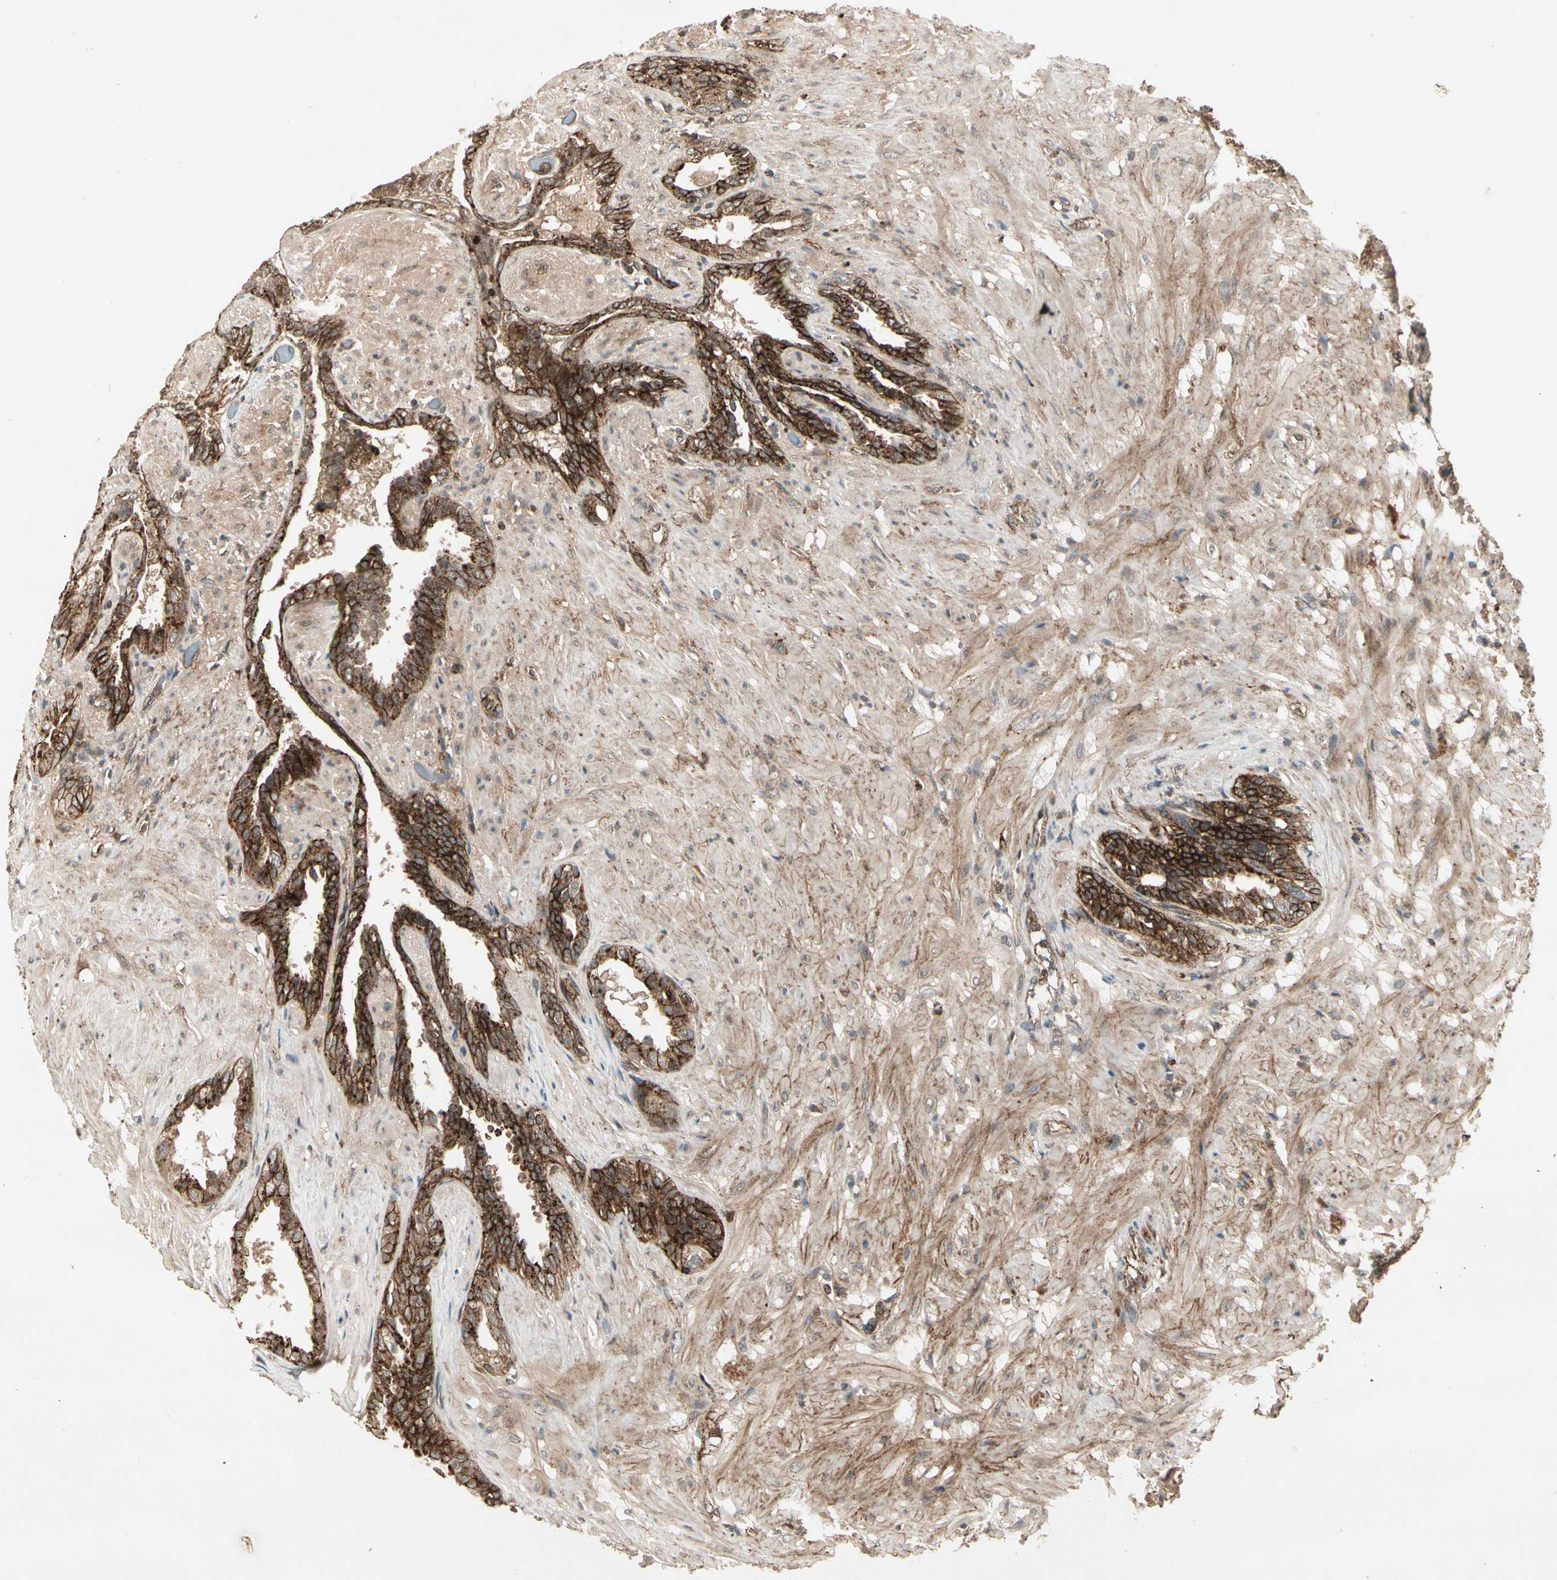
{"staining": {"intensity": "strong", "quantity": ">75%", "location": "cytoplasmic/membranous"}, "tissue": "seminal vesicle", "cell_type": "Glandular cells", "image_type": "normal", "snomed": [{"axis": "morphology", "description": "Normal tissue, NOS"}, {"axis": "topography", "description": "Seminal veicle"}], "caption": "Glandular cells show high levels of strong cytoplasmic/membranous expression in about >75% of cells in unremarkable seminal vesicle. The staining was performed using DAB (3,3'-diaminobenzidine), with brown indicating positive protein expression. Nuclei are stained blue with hematoxylin.", "gene": "FLOT1", "patient": {"sex": "male", "age": 61}}